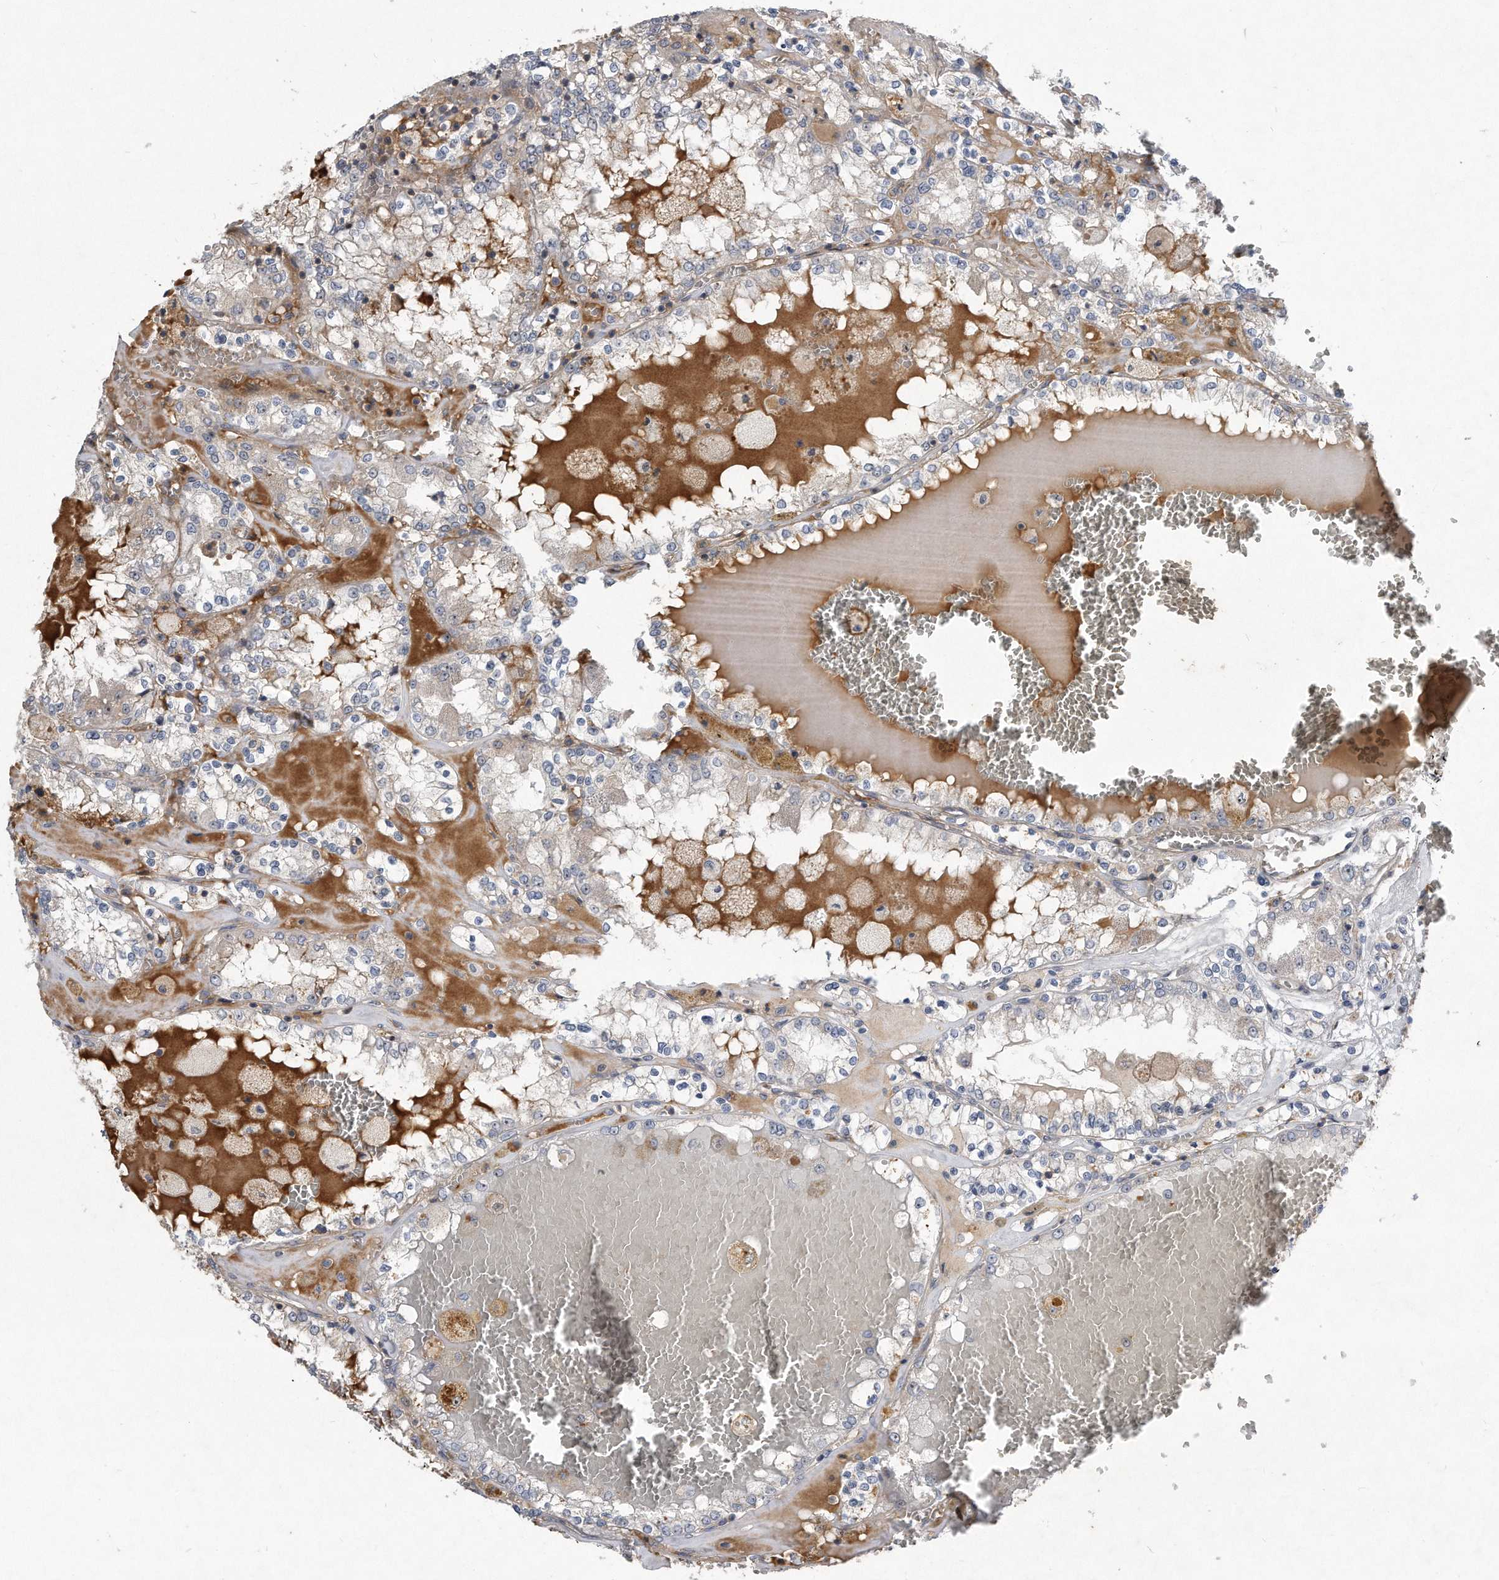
{"staining": {"intensity": "weak", "quantity": "<25%", "location": "cytoplasmic/membranous"}, "tissue": "renal cancer", "cell_type": "Tumor cells", "image_type": "cancer", "snomed": [{"axis": "morphology", "description": "Adenocarcinoma, NOS"}, {"axis": "topography", "description": "Kidney"}], "caption": "The IHC image has no significant positivity in tumor cells of adenocarcinoma (renal) tissue.", "gene": "PGBD2", "patient": {"sex": "female", "age": 56}}